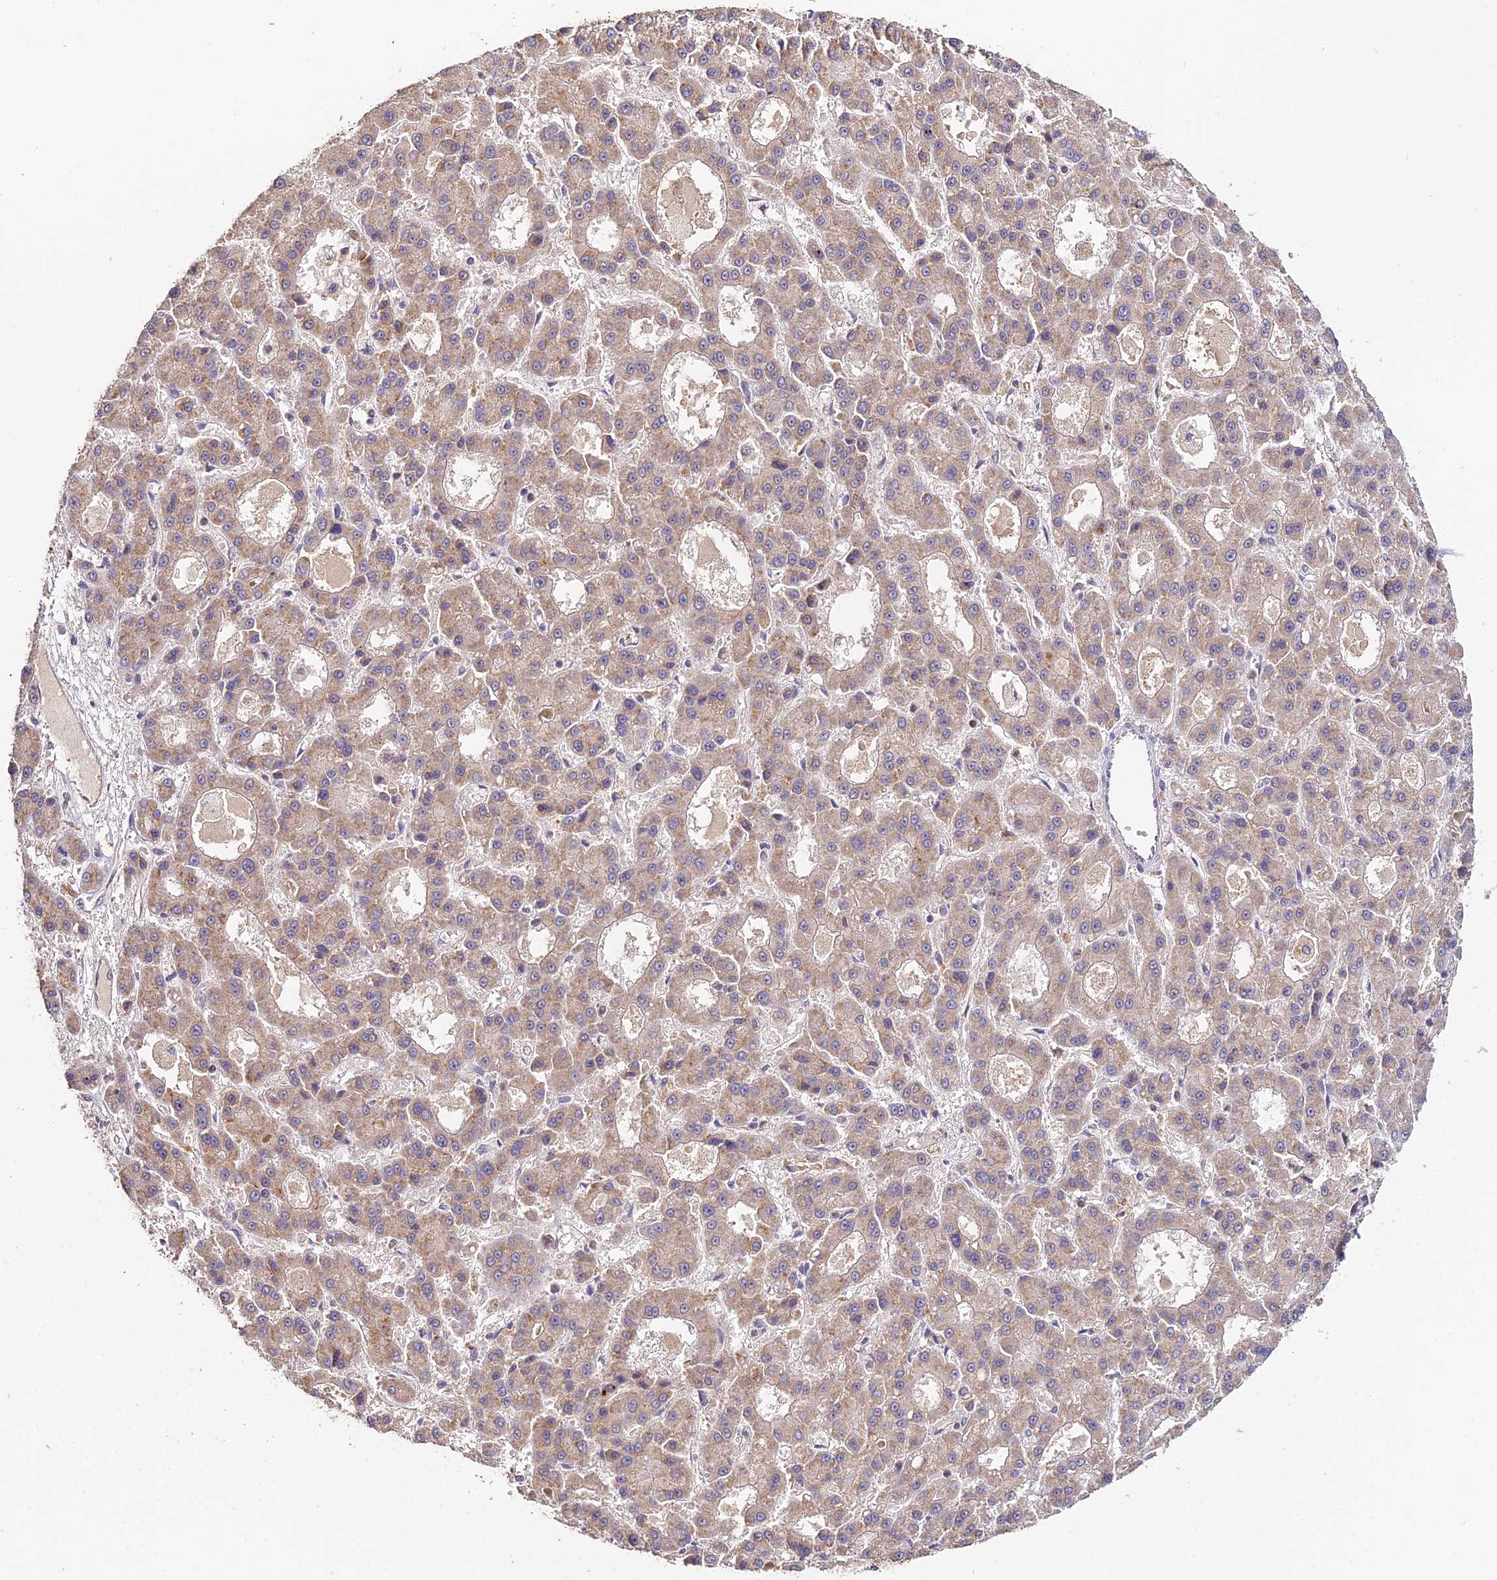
{"staining": {"intensity": "weak", "quantity": ">75%", "location": "cytoplasmic/membranous"}, "tissue": "liver cancer", "cell_type": "Tumor cells", "image_type": "cancer", "snomed": [{"axis": "morphology", "description": "Carcinoma, Hepatocellular, NOS"}, {"axis": "topography", "description": "Liver"}], "caption": "A brown stain shows weak cytoplasmic/membranous expression of a protein in human liver cancer (hepatocellular carcinoma) tumor cells. Ihc stains the protein of interest in brown and the nuclei are stained blue.", "gene": "TPRX1", "patient": {"sex": "male", "age": 70}}